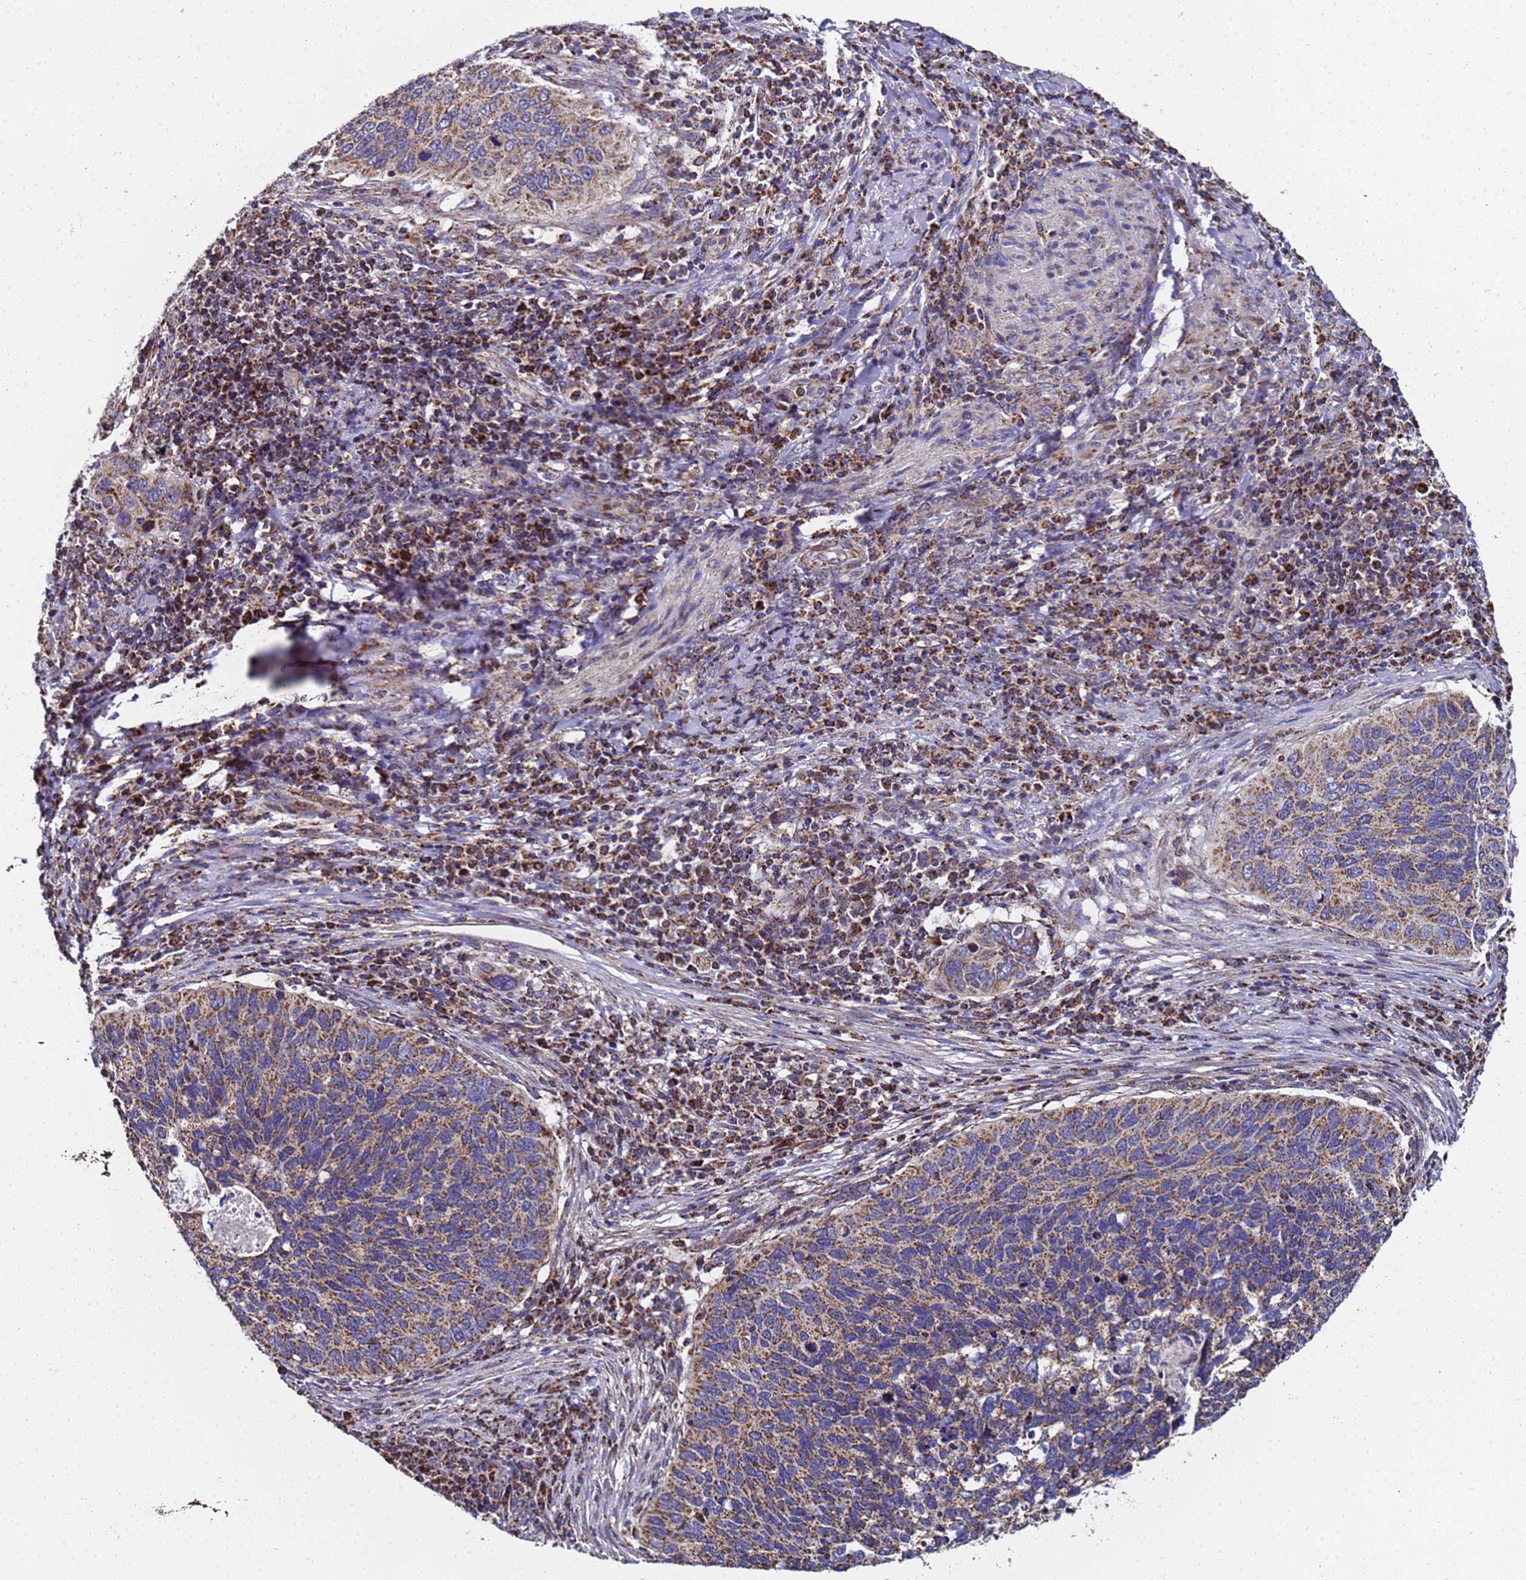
{"staining": {"intensity": "moderate", "quantity": ">75%", "location": "cytoplasmic/membranous"}, "tissue": "cervical cancer", "cell_type": "Tumor cells", "image_type": "cancer", "snomed": [{"axis": "morphology", "description": "Squamous cell carcinoma, NOS"}, {"axis": "topography", "description": "Cervix"}], "caption": "Protein staining by immunohistochemistry exhibits moderate cytoplasmic/membranous positivity in about >75% of tumor cells in cervical cancer (squamous cell carcinoma).", "gene": "MRPS12", "patient": {"sex": "female", "age": 38}}